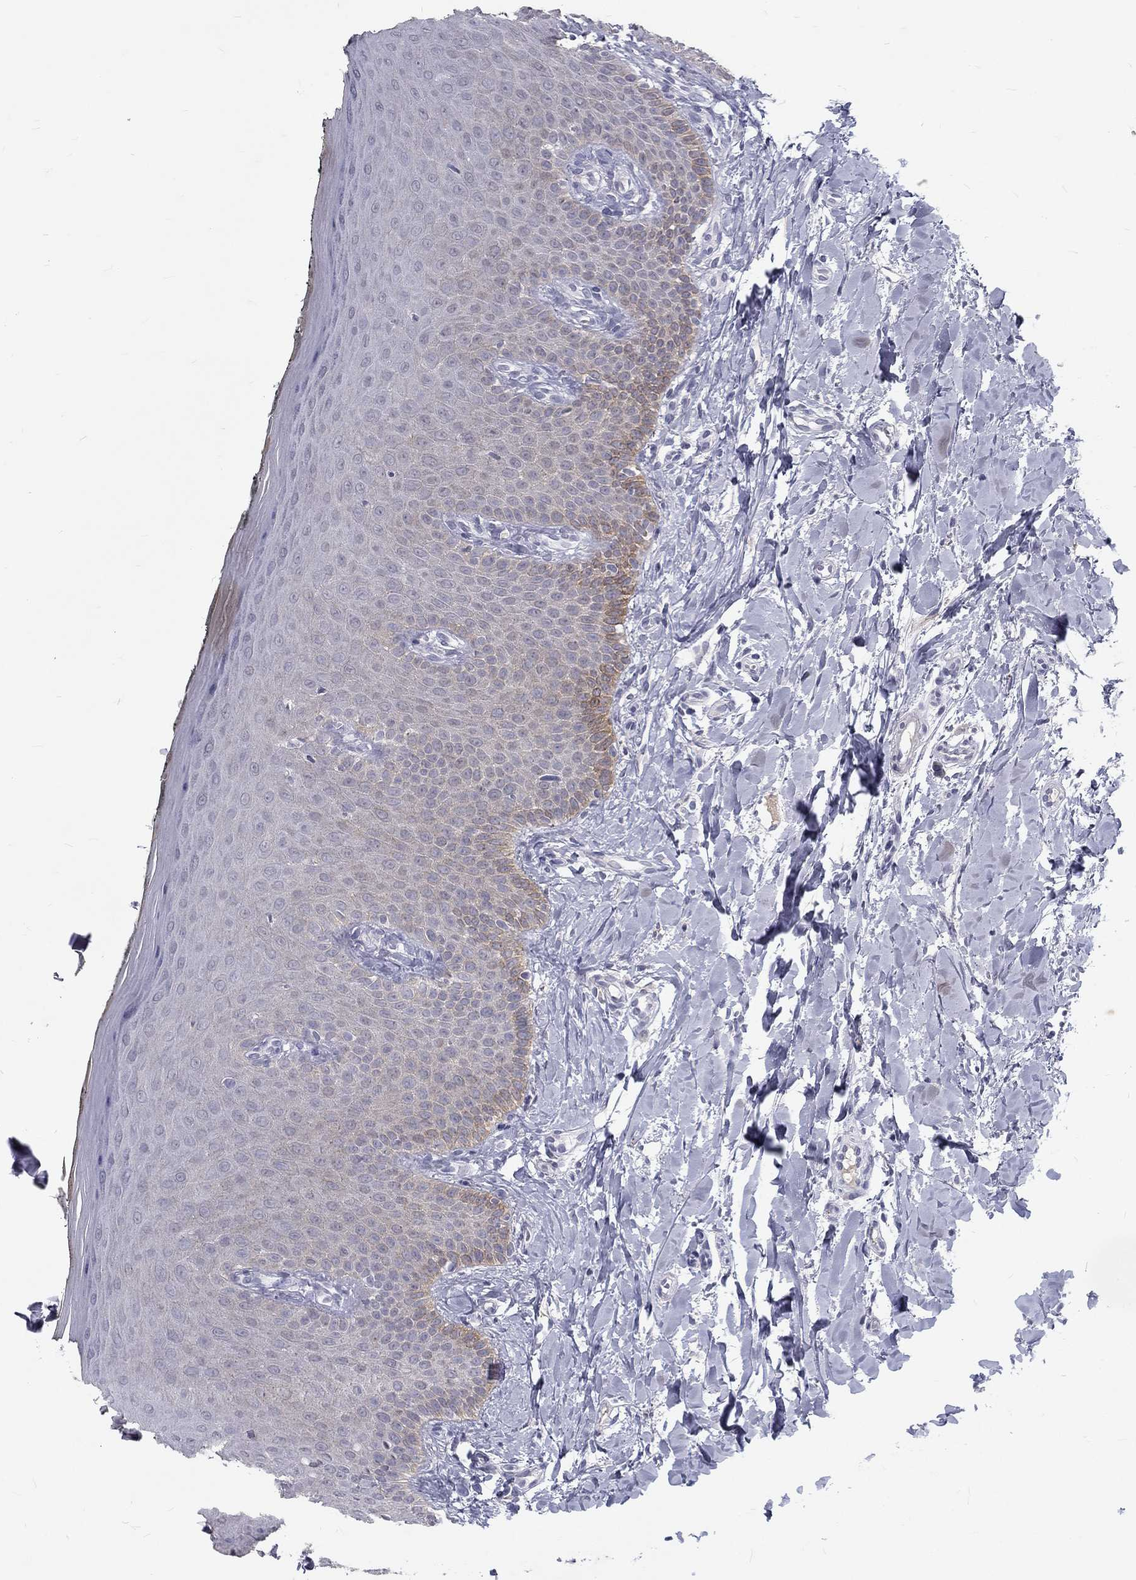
{"staining": {"intensity": "weak", "quantity": "<25%", "location": "cytoplasmic/membranous"}, "tissue": "oral mucosa", "cell_type": "Squamous epithelial cells", "image_type": "normal", "snomed": [{"axis": "morphology", "description": "Normal tissue, NOS"}, {"axis": "topography", "description": "Oral tissue"}], "caption": "An immunohistochemistry photomicrograph of benign oral mucosa is shown. There is no staining in squamous epithelial cells of oral mucosa. The staining is performed using DAB (3,3'-diaminobenzidine) brown chromogen with nuclei counter-stained in using hematoxylin.", "gene": "NOS1", "patient": {"sex": "female", "age": 43}}